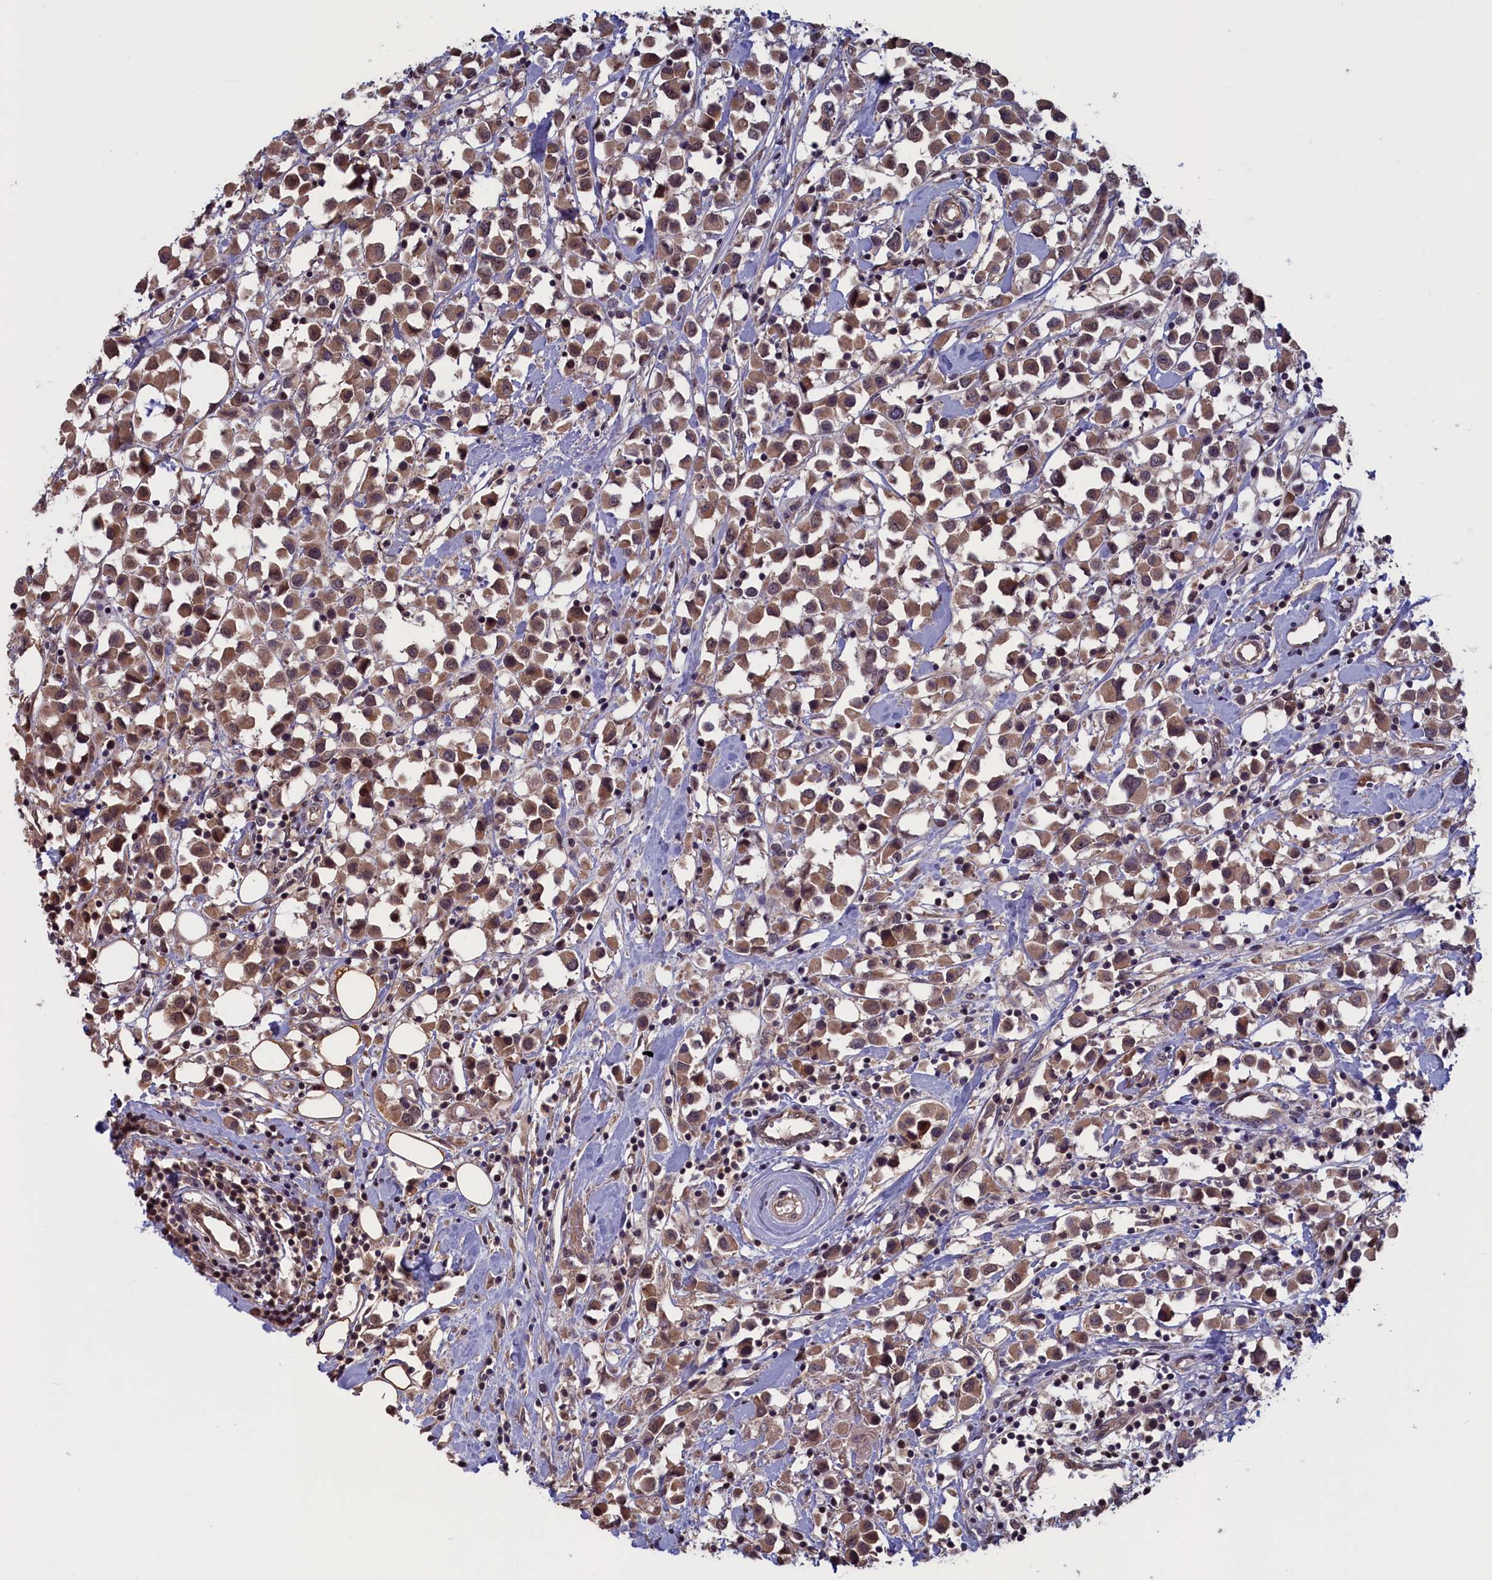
{"staining": {"intensity": "moderate", "quantity": ">75%", "location": "cytoplasmic/membranous,nuclear"}, "tissue": "breast cancer", "cell_type": "Tumor cells", "image_type": "cancer", "snomed": [{"axis": "morphology", "description": "Duct carcinoma"}, {"axis": "topography", "description": "Breast"}], "caption": "Protein expression analysis of human breast cancer reveals moderate cytoplasmic/membranous and nuclear expression in about >75% of tumor cells.", "gene": "PLP2", "patient": {"sex": "female", "age": 61}}